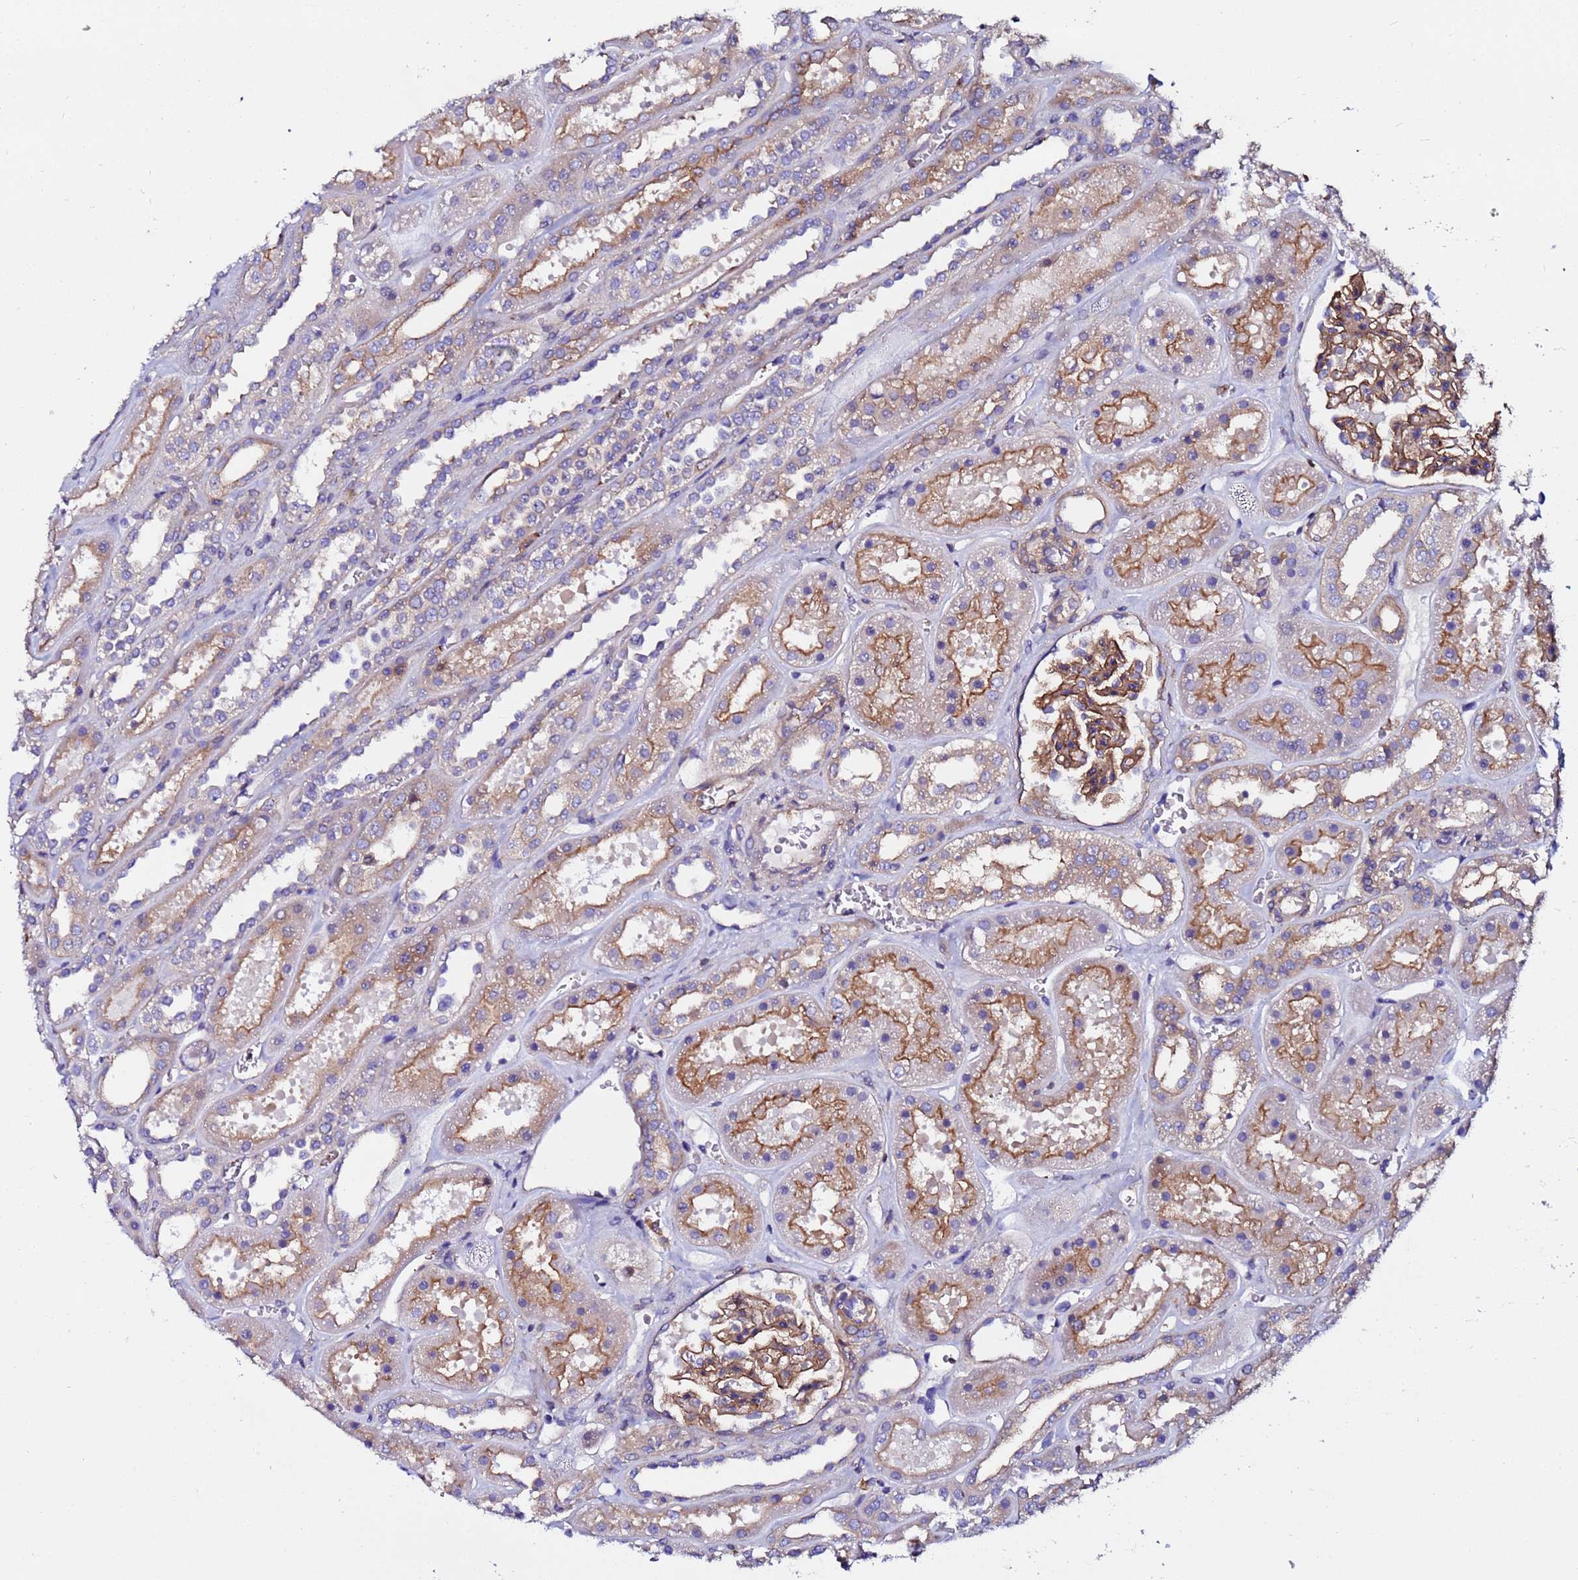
{"staining": {"intensity": "moderate", "quantity": ">75%", "location": "cytoplasmic/membranous"}, "tissue": "kidney", "cell_type": "Cells in glomeruli", "image_type": "normal", "snomed": [{"axis": "morphology", "description": "Normal tissue, NOS"}, {"axis": "topography", "description": "Kidney"}], "caption": "Approximately >75% of cells in glomeruli in benign human kidney exhibit moderate cytoplasmic/membranous protein positivity as visualized by brown immunohistochemical staining.", "gene": "POTEE", "patient": {"sex": "female", "age": 41}}